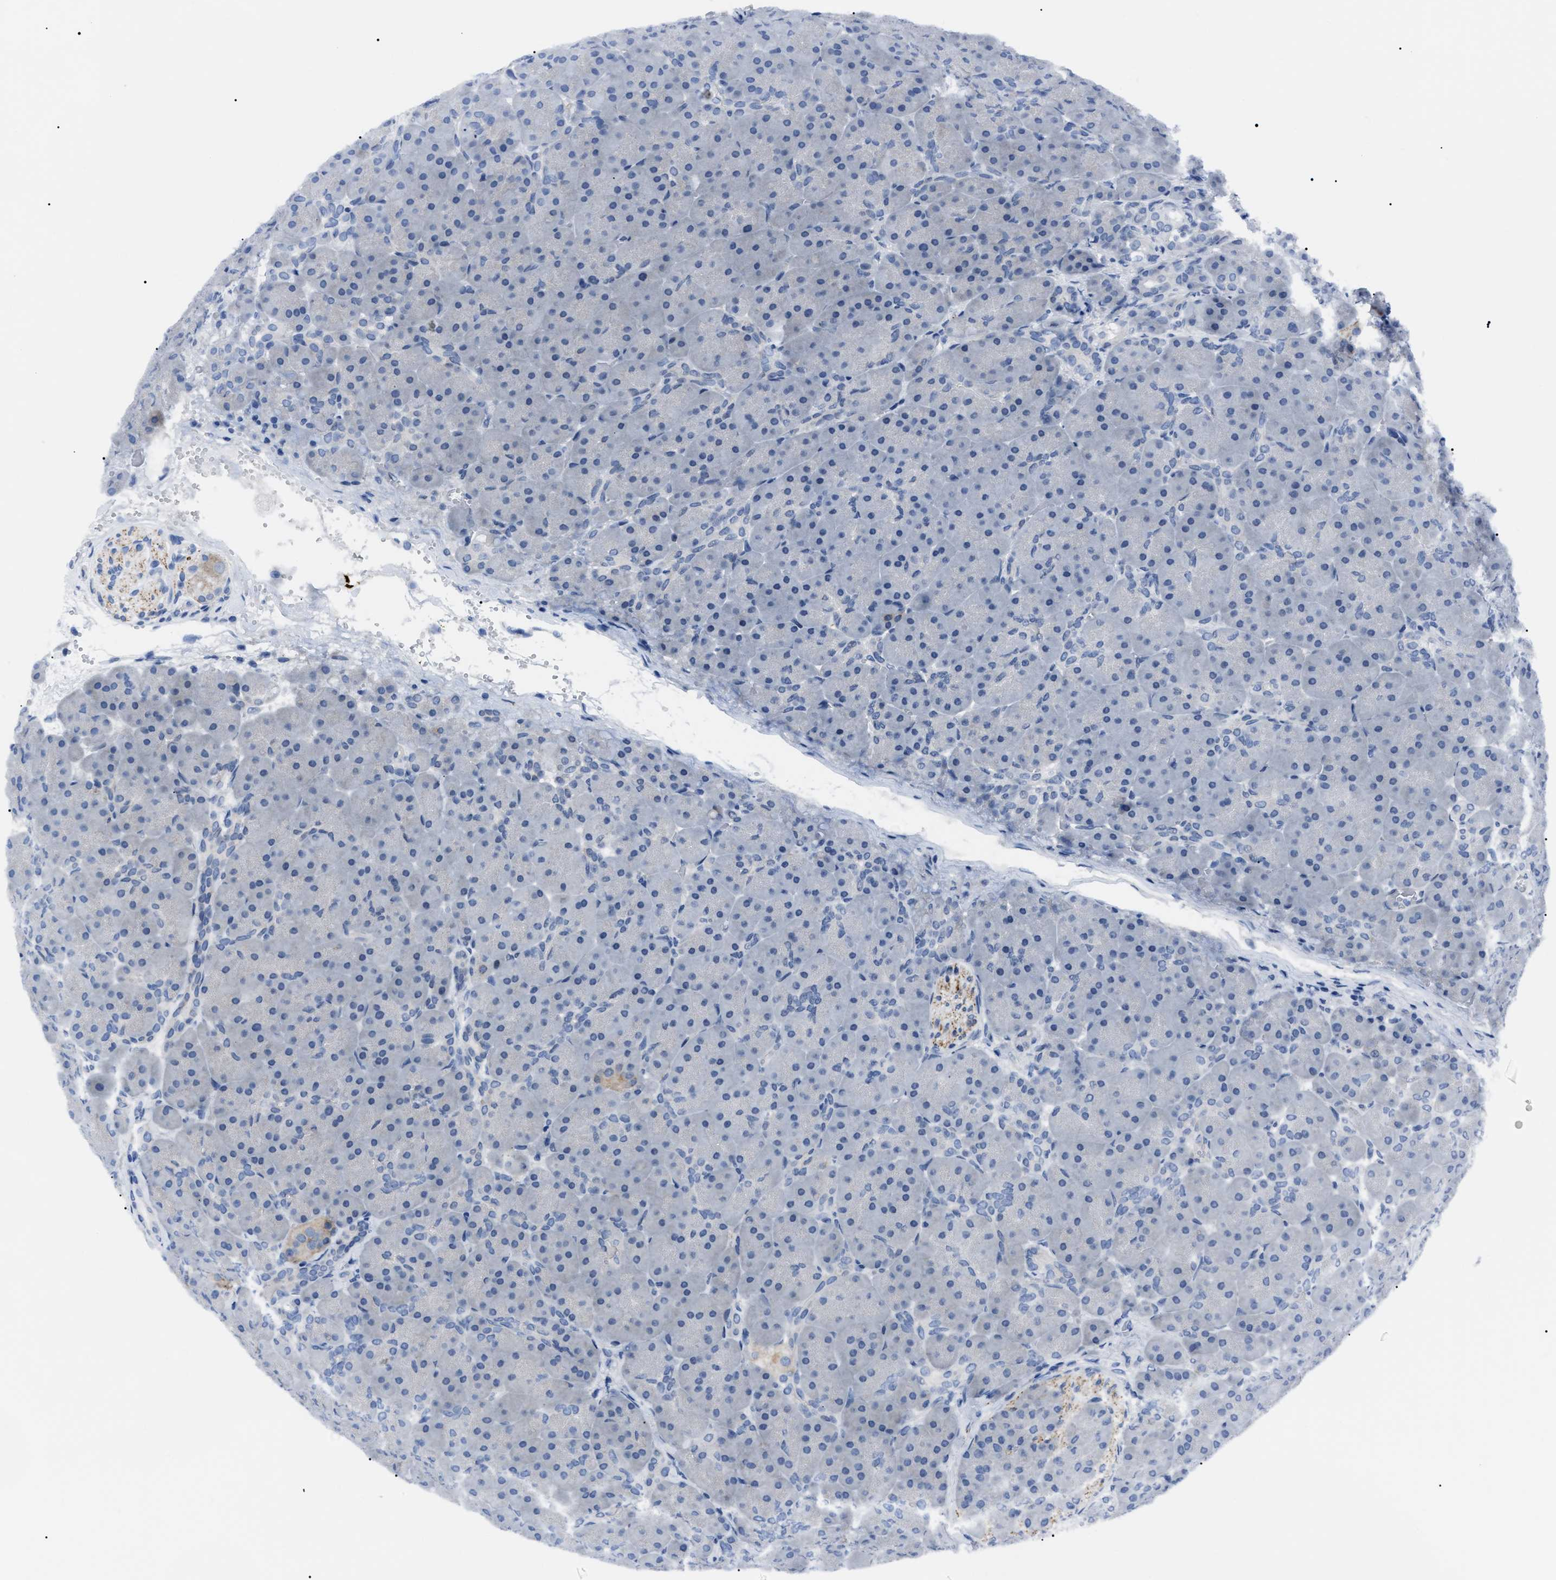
{"staining": {"intensity": "negative", "quantity": "none", "location": "none"}, "tissue": "pancreas", "cell_type": "Exocrine glandular cells", "image_type": "normal", "snomed": [{"axis": "morphology", "description": "Normal tissue, NOS"}, {"axis": "topography", "description": "Pancreas"}], "caption": "There is no significant positivity in exocrine glandular cells of pancreas. (DAB (3,3'-diaminobenzidine) immunohistochemistry (IHC) with hematoxylin counter stain).", "gene": "LRWD1", "patient": {"sex": "male", "age": 66}}